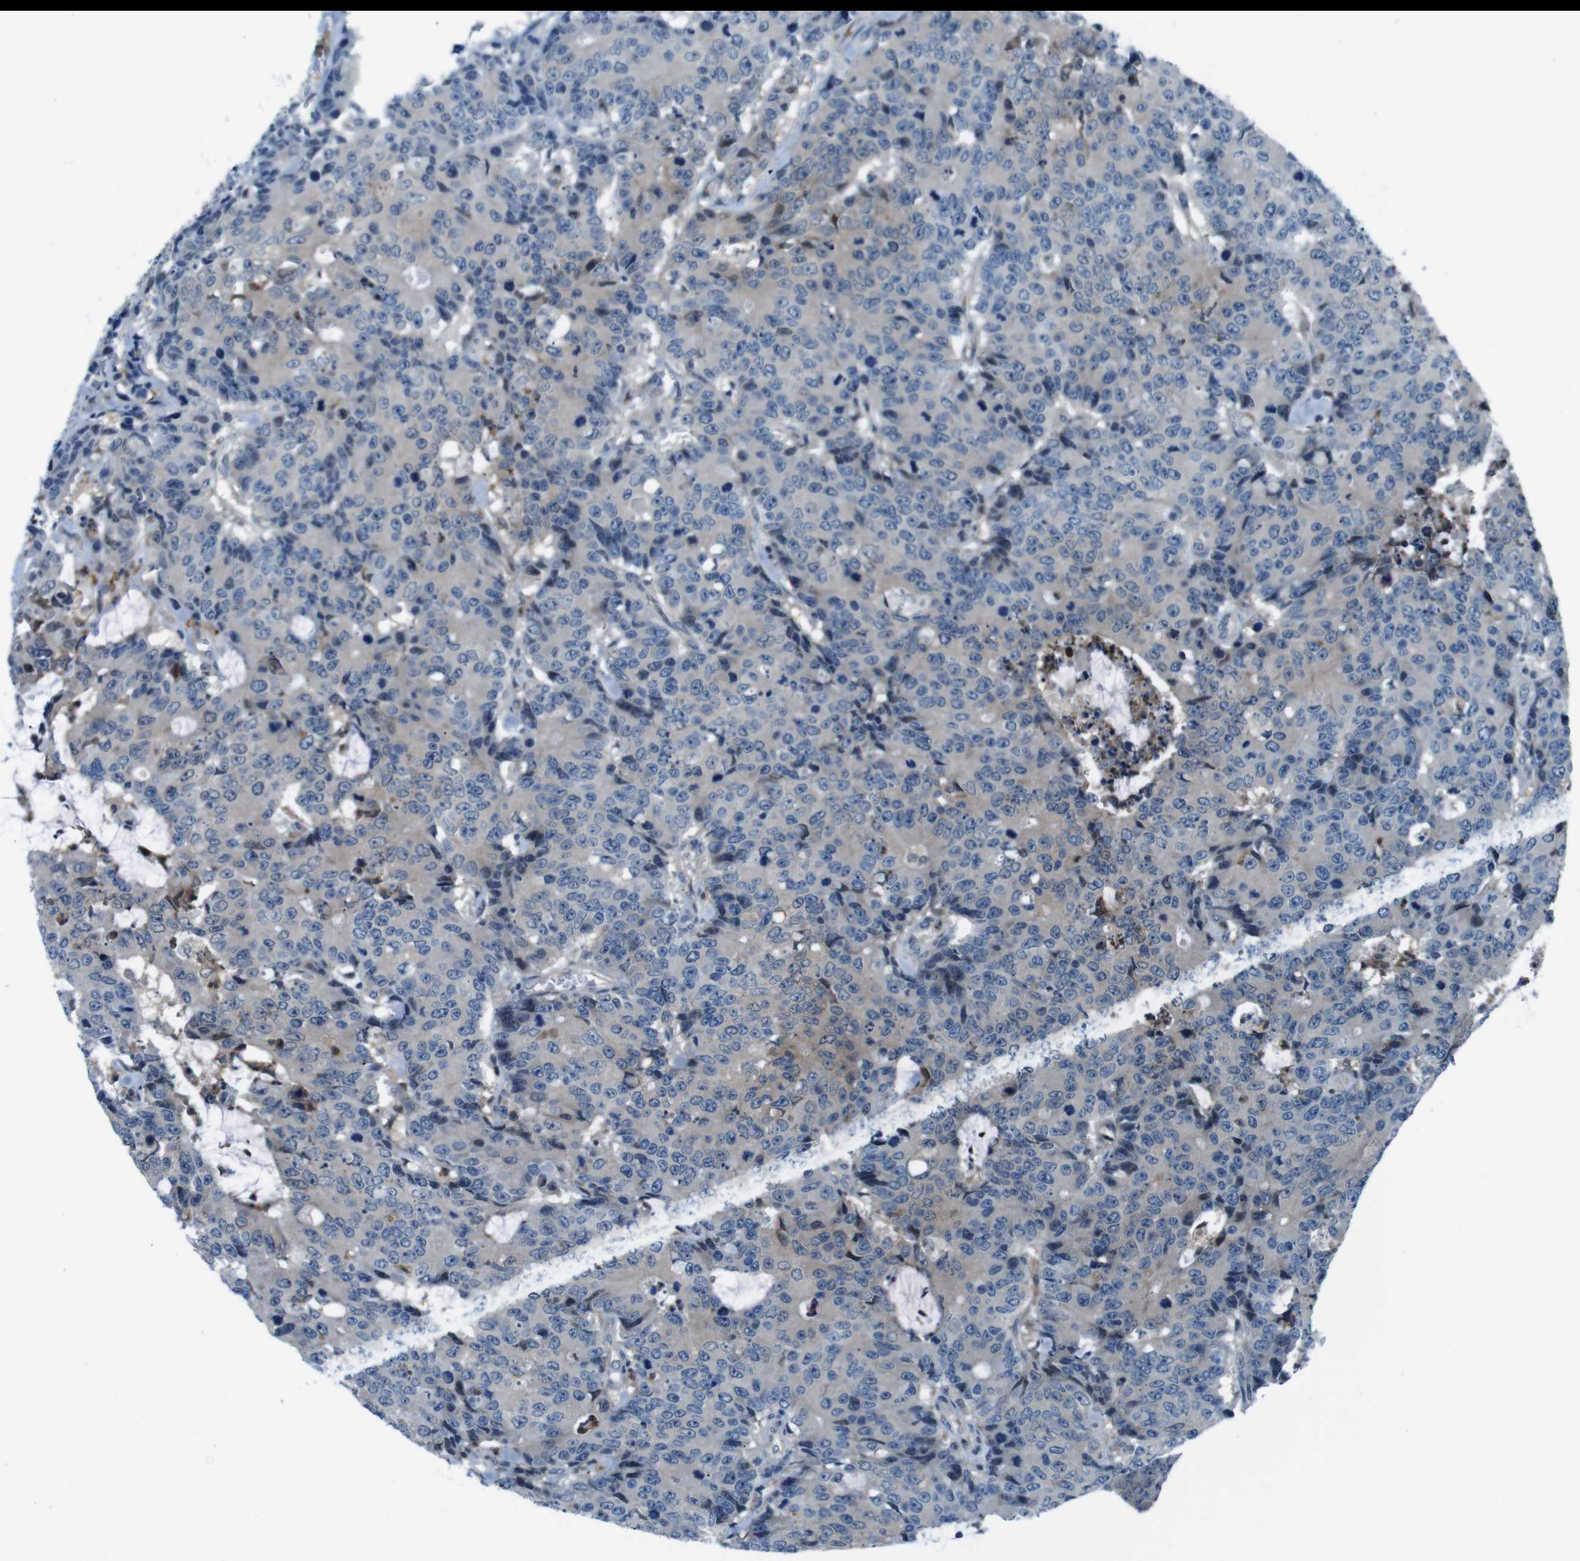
{"staining": {"intensity": "weak", "quantity": "<25%", "location": "cytoplasmic/membranous"}, "tissue": "colorectal cancer", "cell_type": "Tumor cells", "image_type": "cancer", "snomed": [{"axis": "morphology", "description": "Adenocarcinoma, NOS"}, {"axis": "topography", "description": "Colon"}], "caption": "A high-resolution micrograph shows immunohistochemistry staining of colorectal cancer (adenocarcinoma), which shows no significant positivity in tumor cells.", "gene": "NANOS2", "patient": {"sex": "female", "age": 86}}